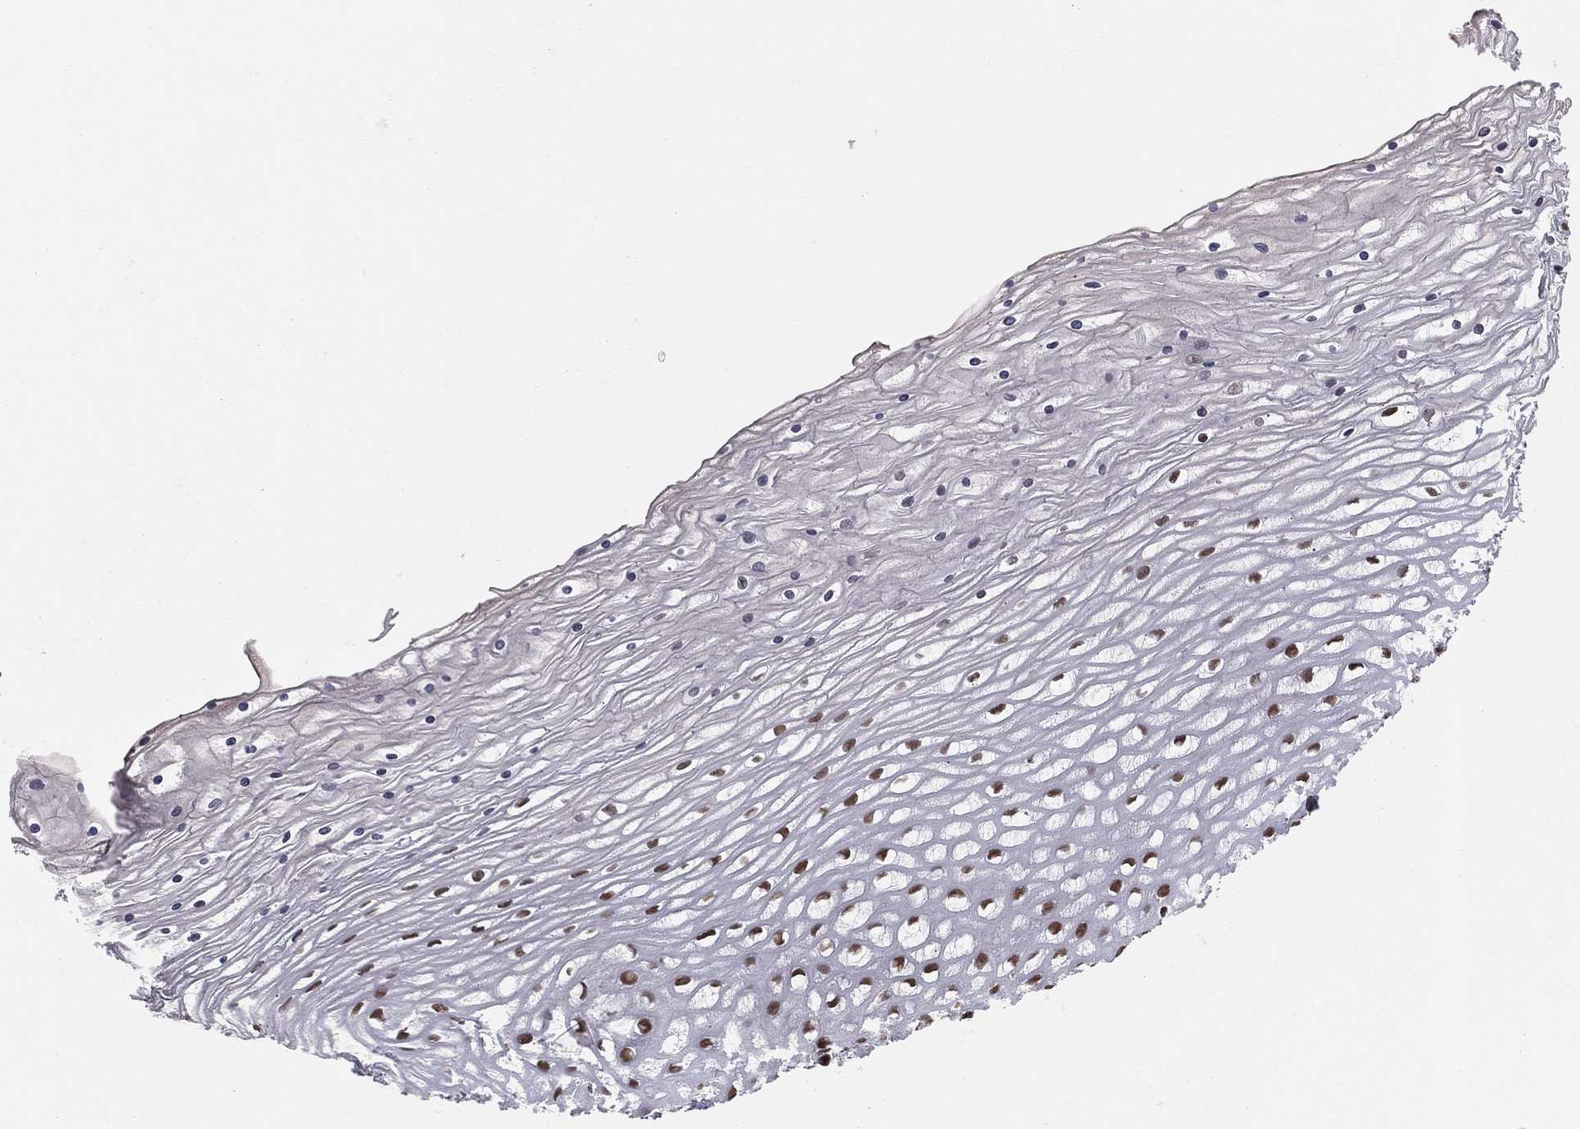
{"staining": {"intensity": "strong", "quantity": ">75%", "location": "nuclear"}, "tissue": "cervix", "cell_type": "Glandular cells", "image_type": "normal", "snomed": [{"axis": "morphology", "description": "Normal tissue, NOS"}, {"axis": "topography", "description": "Cervix"}], "caption": "The photomicrograph displays a brown stain indicating the presence of a protein in the nuclear of glandular cells in cervix. Using DAB (3,3'-diaminobenzidine) (brown) and hematoxylin (blue) stains, captured at high magnification using brightfield microscopy.", "gene": "NFYB", "patient": {"sex": "female", "age": 35}}